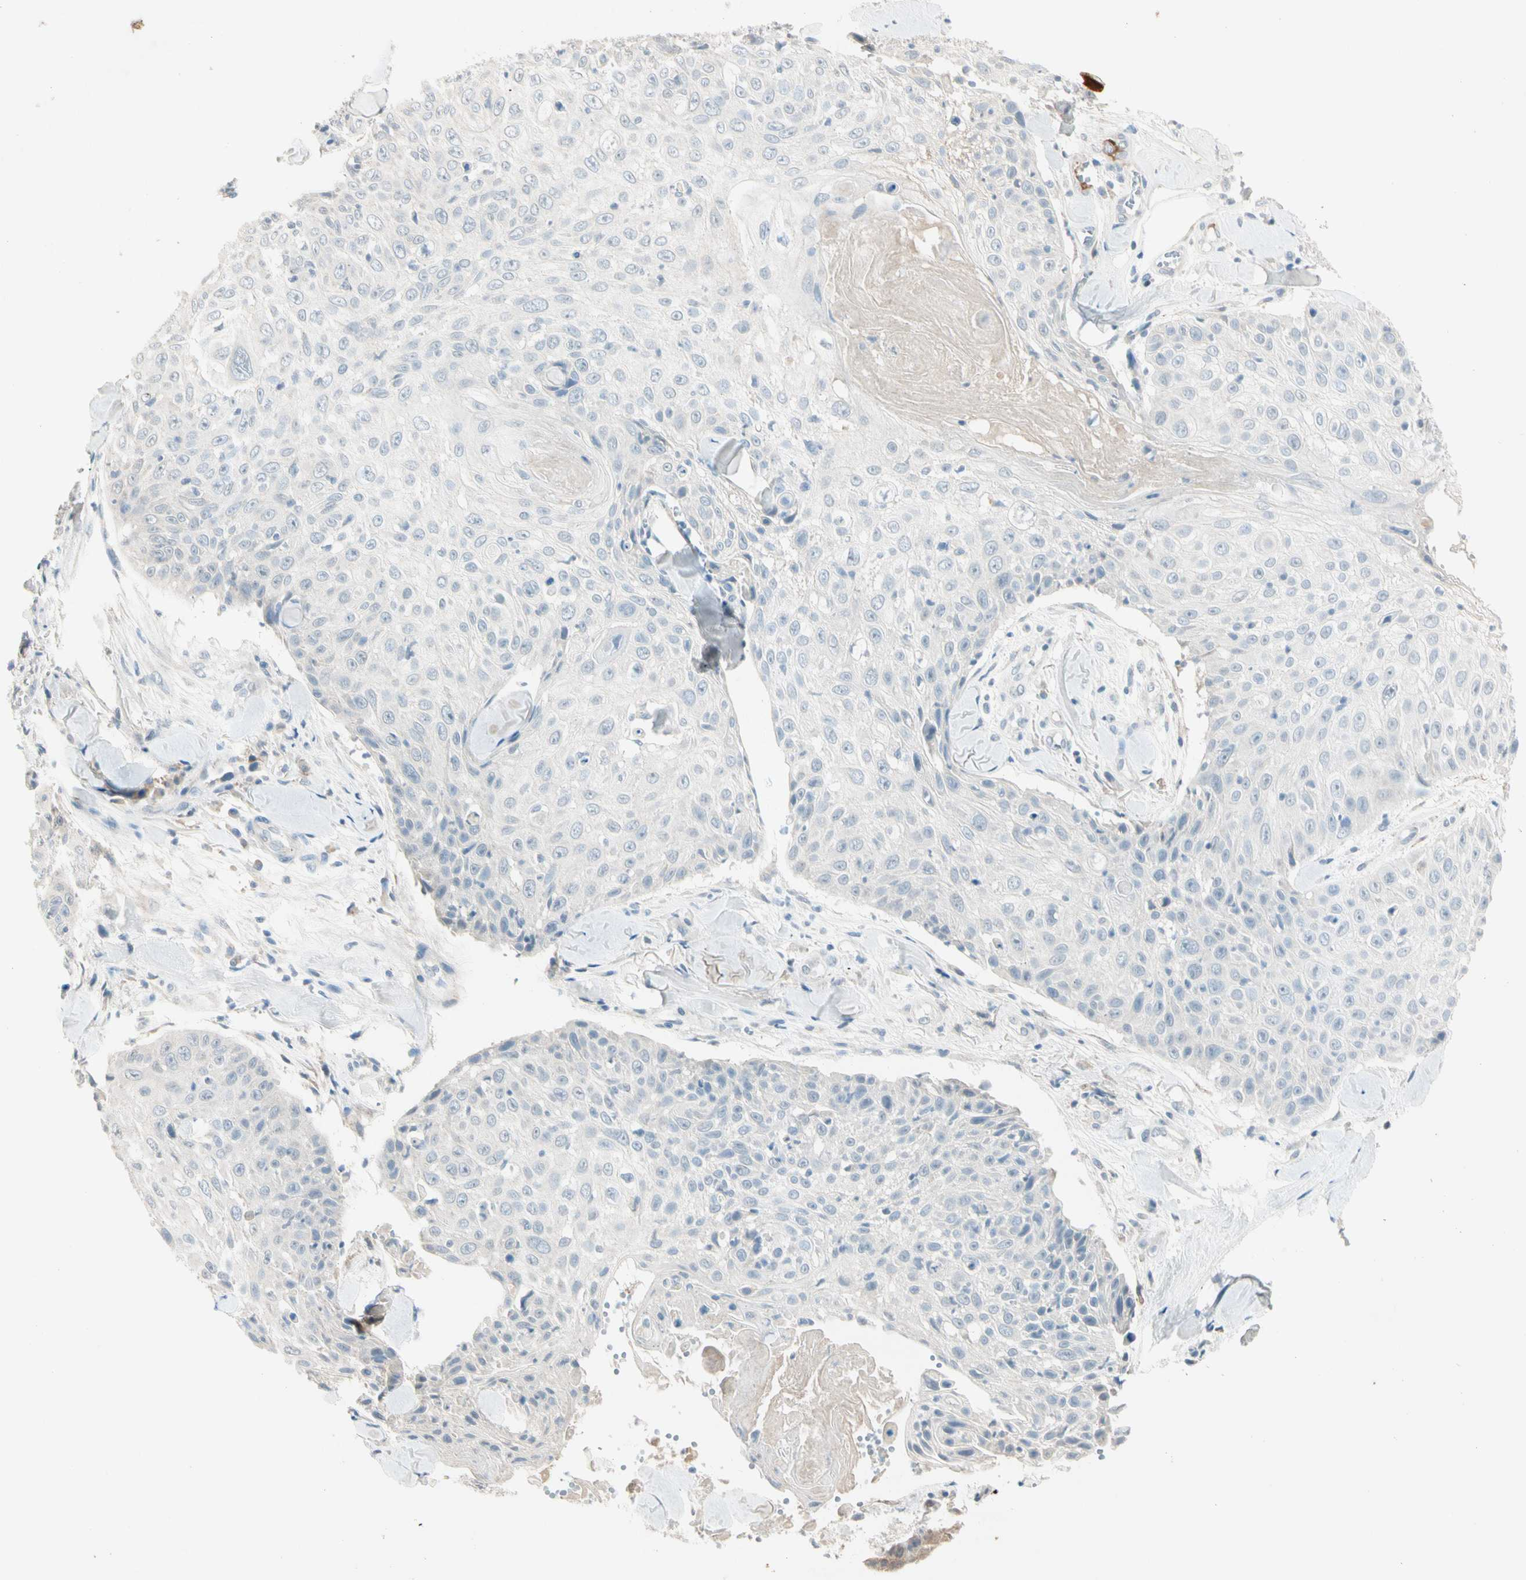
{"staining": {"intensity": "negative", "quantity": "none", "location": "none"}, "tissue": "skin cancer", "cell_type": "Tumor cells", "image_type": "cancer", "snomed": [{"axis": "morphology", "description": "Squamous cell carcinoma, NOS"}, {"axis": "topography", "description": "Skin"}], "caption": "There is no significant positivity in tumor cells of skin cancer. (DAB (3,3'-diaminobenzidine) IHC visualized using brightfield microscopy, high magnification).", "gene": "SERPIND1", "patient": {"sex": "male", "age": 86}}